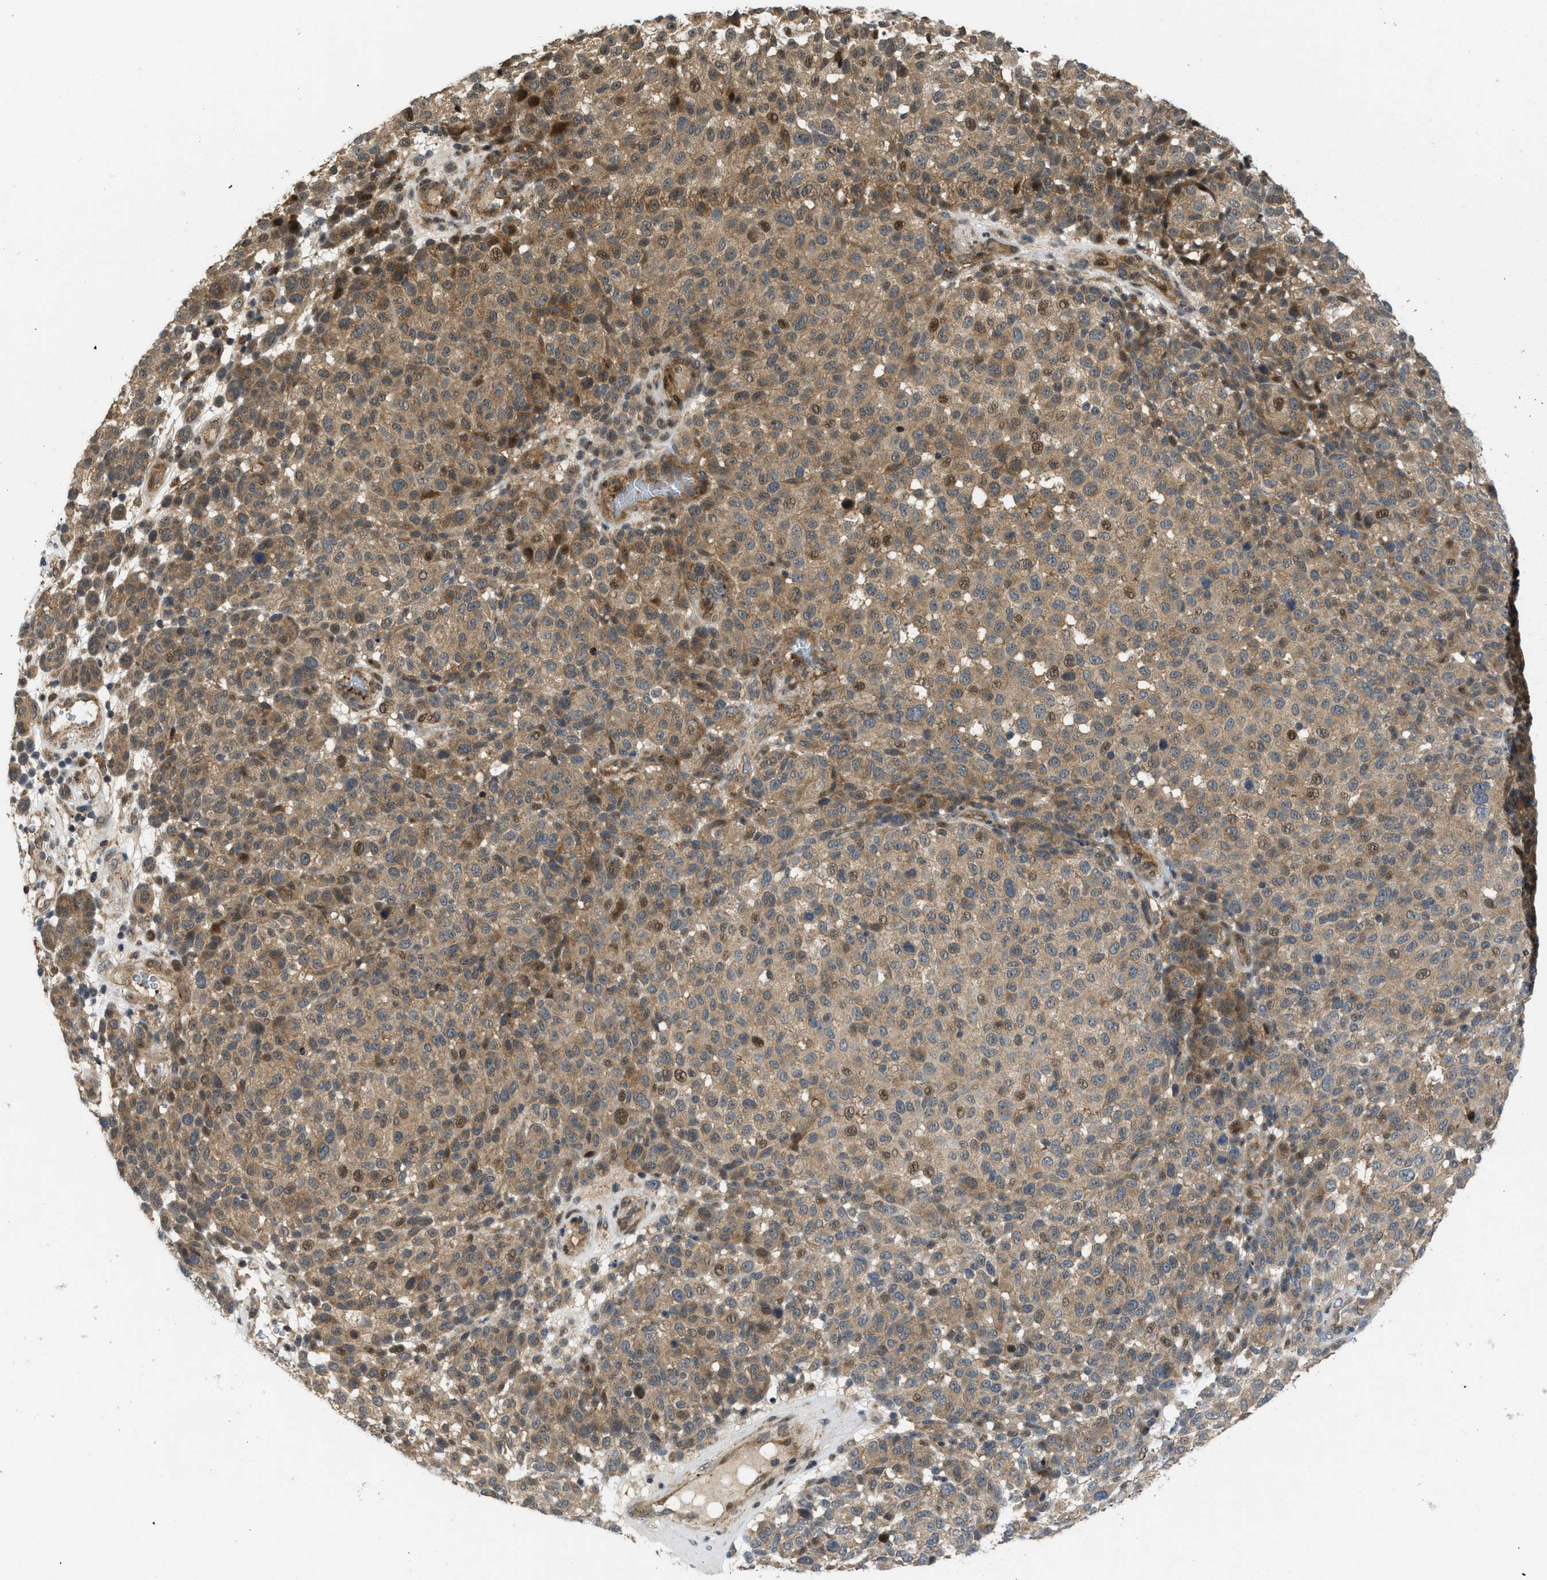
{"staining": {"intensity": "moderate", "quantity": ">75%", "location": "cytoplasmic/membranous,nuclear"}, "tissue": "melanoma", "cell_type": "Tumor cells", "image_type": "cancer", "snomed": [{"axis": "morphology", "description": "Malignant melanoma, NOS"}, {"axis": "topography", "description": "Skin"}], "caption": "IHC of malignant melanoma displays medium levels of moderate cytoplasmic/membranous and nuclear expression in approximately >75% of tumor cells.", "gene": "DNAJC28", "patient": {"sex": "male", "age": 59}}